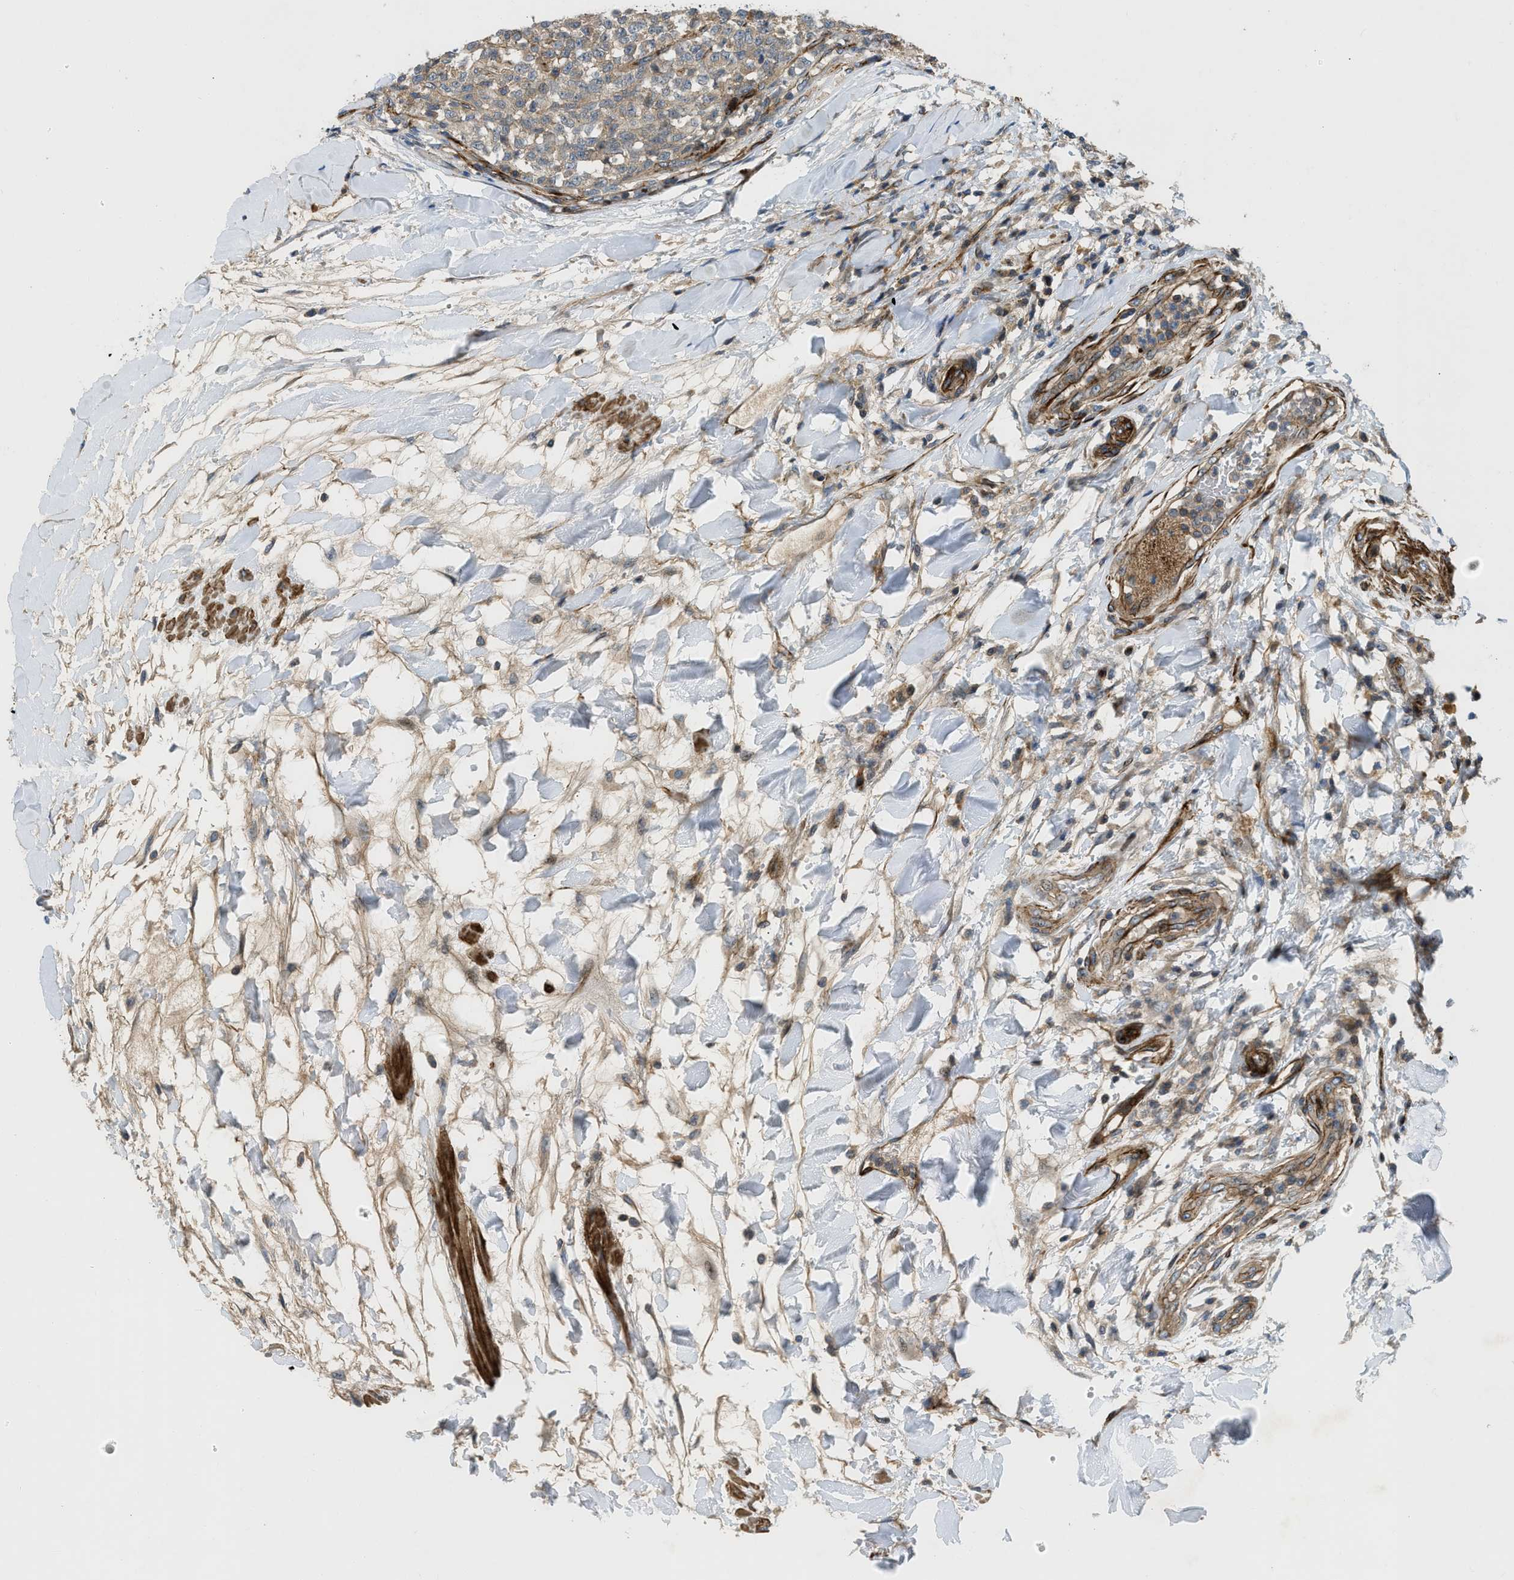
{"staining": {"intensity": "weak", "quantity": ">75%", "location": "cytoplasmic/membranous"}, "tissue": "testis cancer", "cell_type": "Tumor cells", "image_type": "cancer", "snomed": [{"axis": "morphology", "description": "Seminoma, NOS"}, {"axis": "topography", "description": "Testis"}], "caption": "DAB immunohistochemical staining of human seminoma (testis) reveals weak cytoplasmic/membranous protein positivity in about >75% of tumor cells. (DAB (3,3'-diaminobenzidine) = brown stain, brightfield microscopy at high magnification).", "gene": "NYNRIN", "patient": {"sex": "male", "age": 59}}